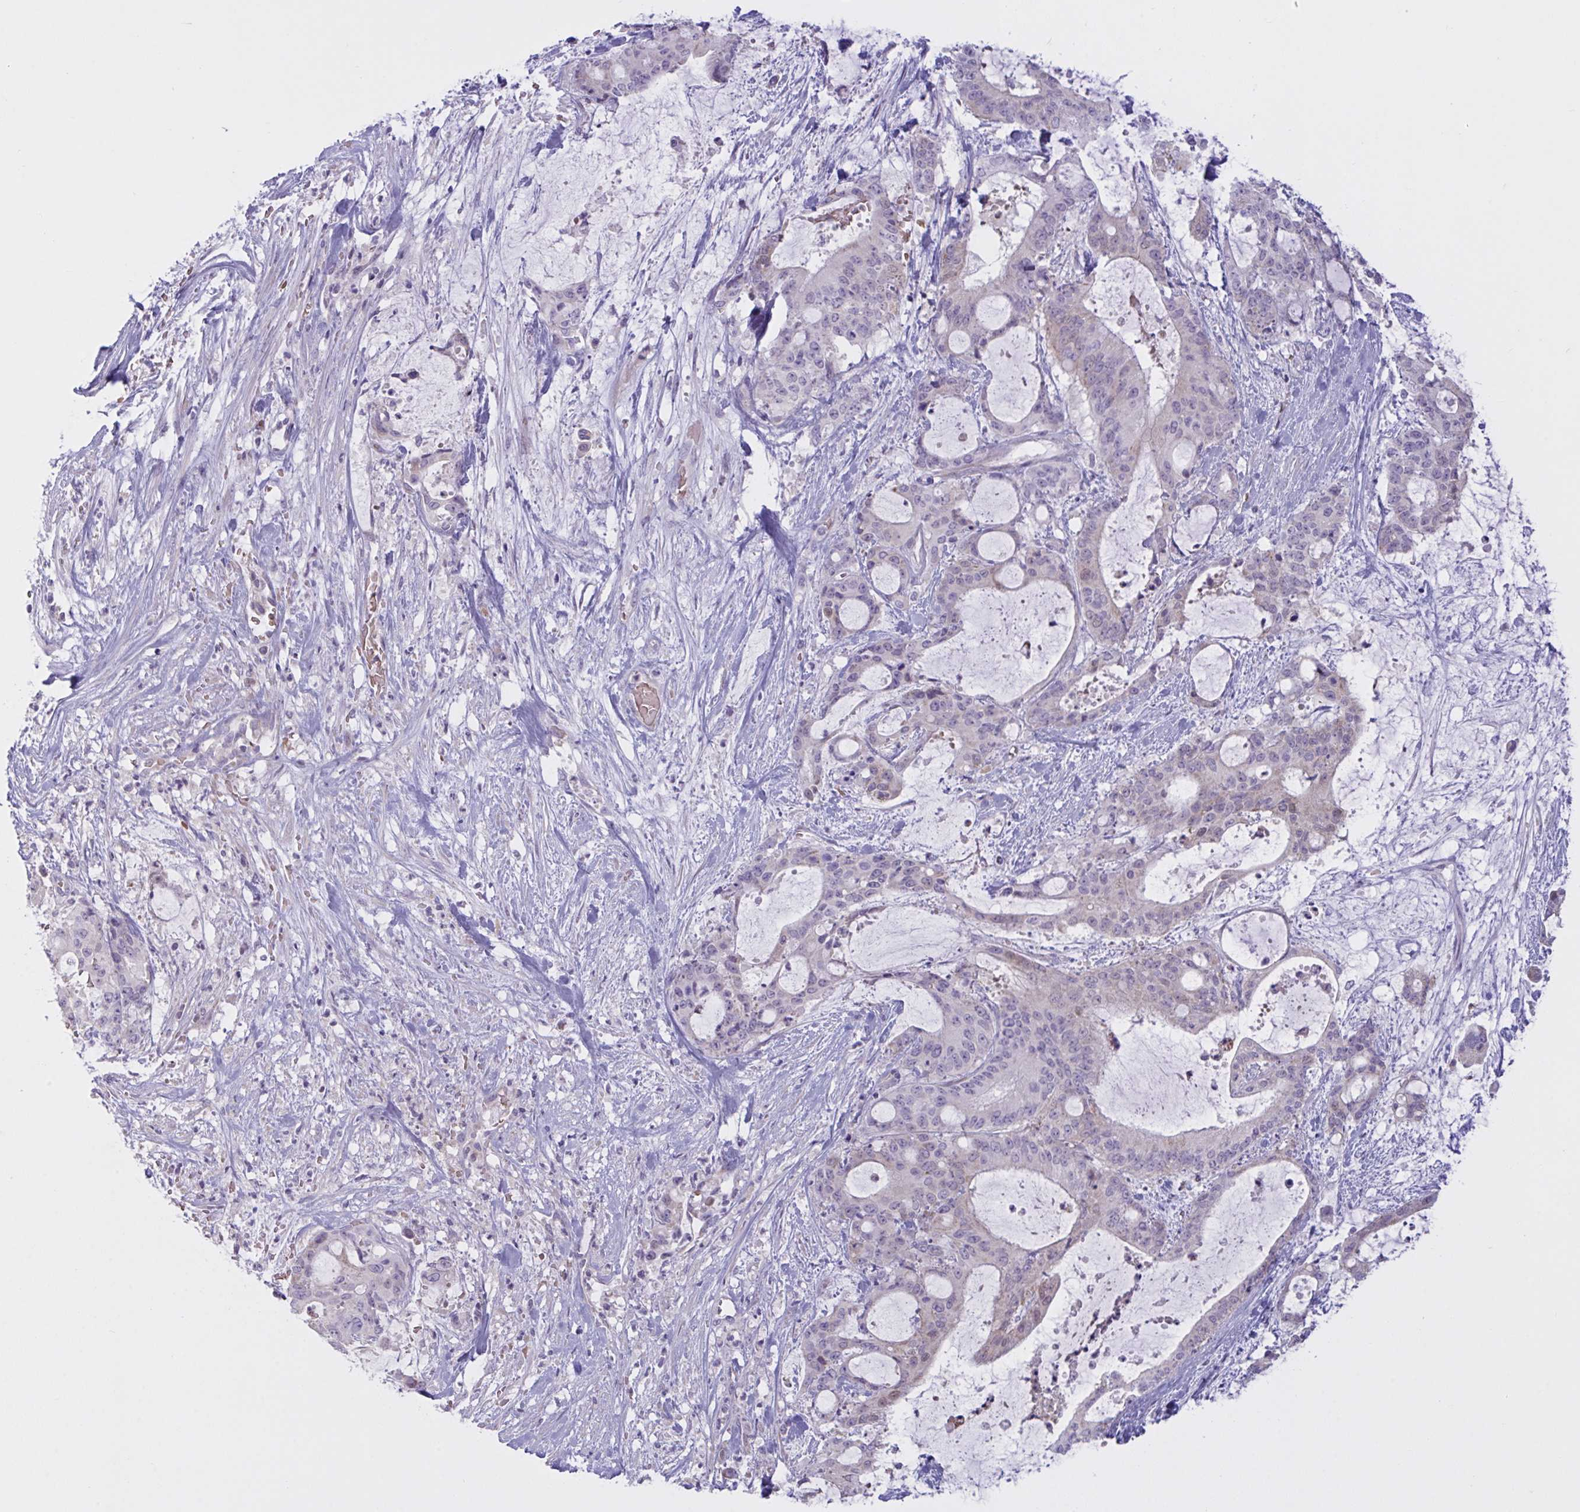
{"staining": {"intensity": "negative", "quantity": "none", "location": "none"}, "tissue": "liver cancer", "cell_type": "Tumor cells", "image_type": "cancer", "snomed": [{"axis": "morphology", "description": "Normal tissue, NOS"}, {"axis": "morphology", "description": "Cholangiocarcinoma"}, {"axis": "topography", "description": "Liver"}, {"axis": "topography", "description": "Peripheral nerve tissue"}], "caption": "Human liver cancer stained for a protein using IHC demonstrates no positivity in tumor cells.", "gene": "VWC2", "patient": {"sex": "female", "age": 73}}